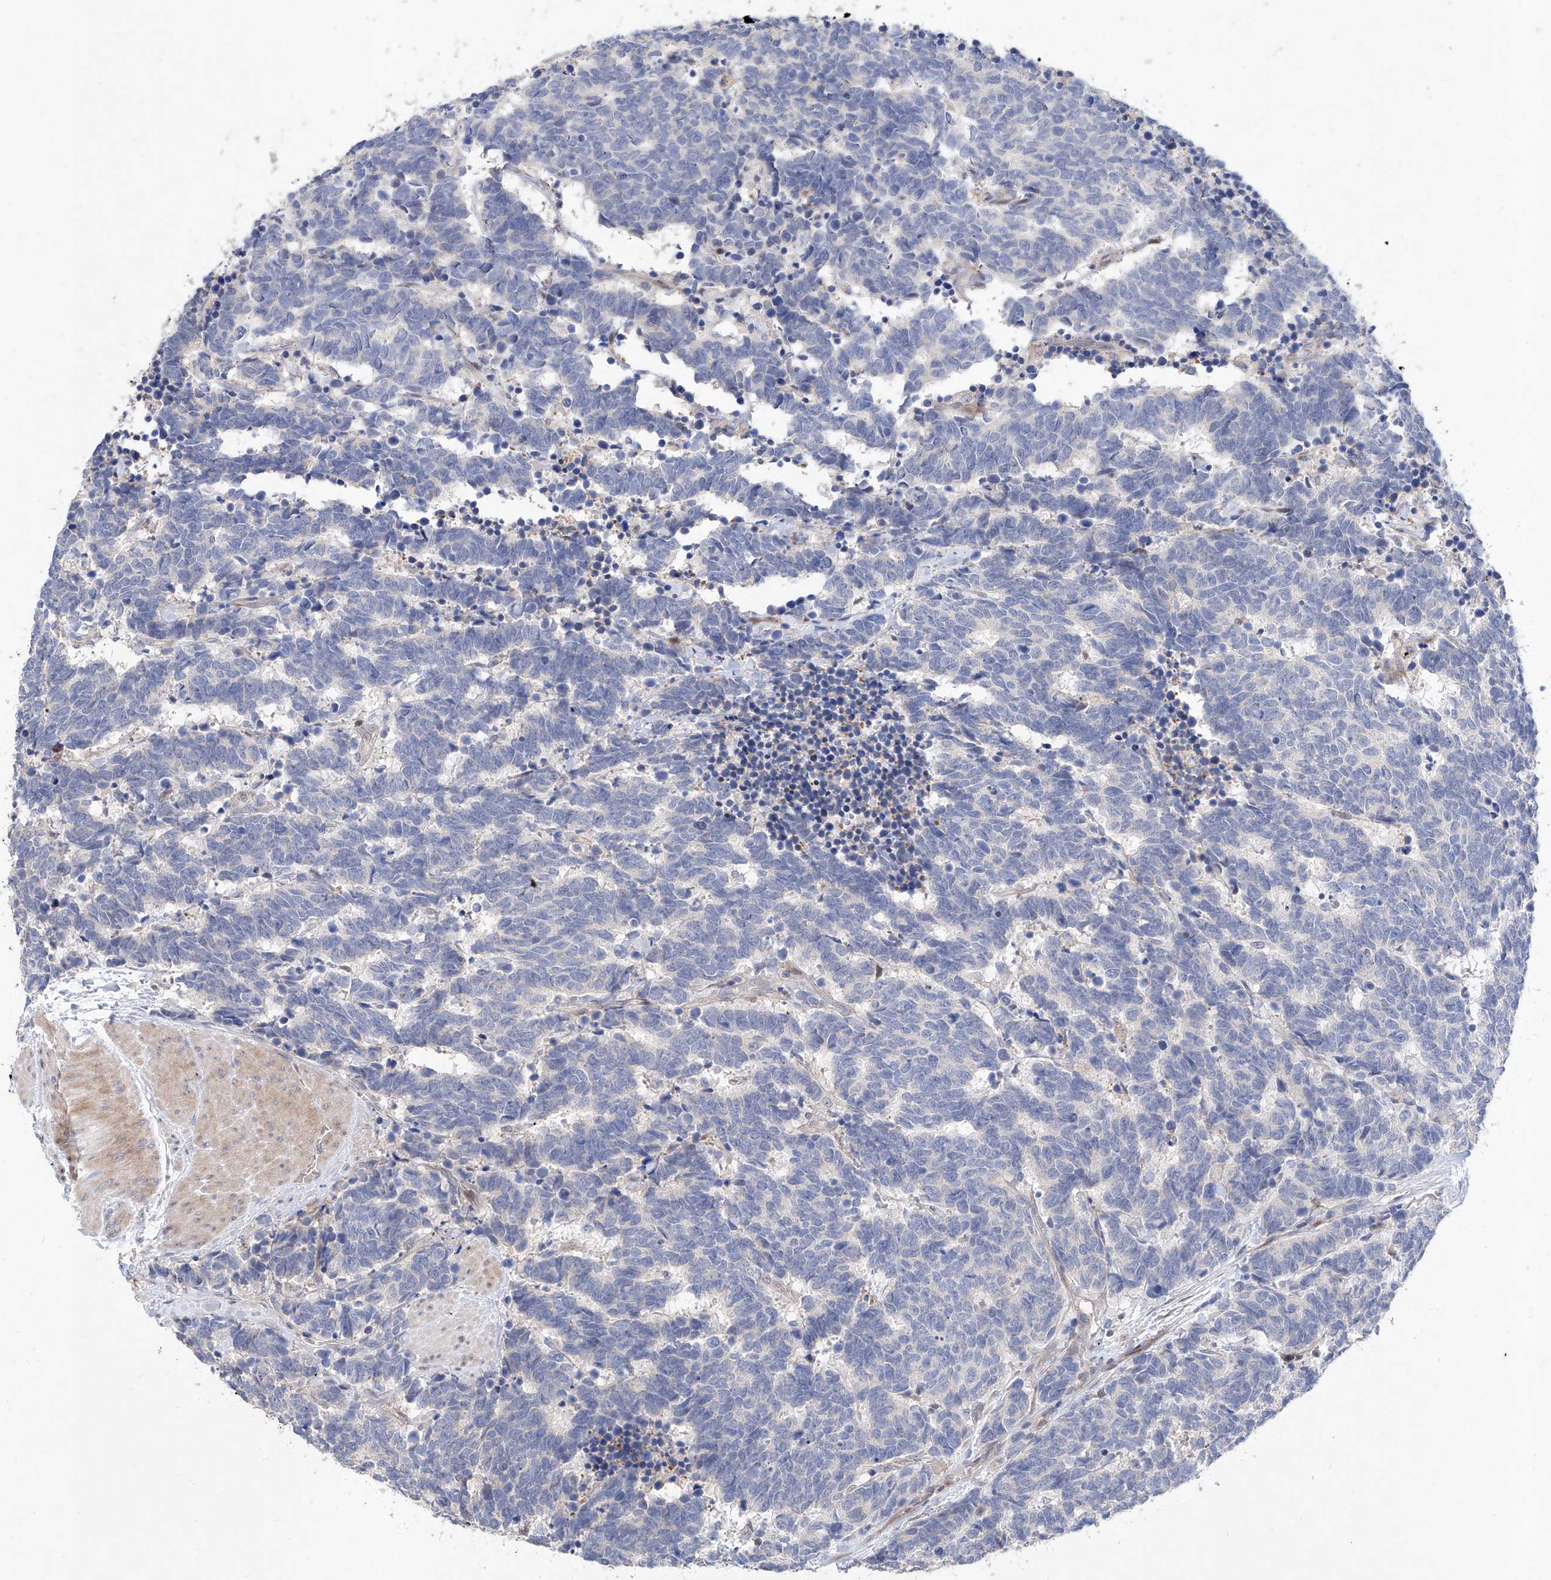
{"staining": {"intensity": "negative", "quantity": "none", "location": "none"}, "tissue": "carcinoid", "cell_type": "Tumor cells", "image_type": "cancer", "snomed": [{"axis": "morphology", "description": "Carcinoma, NOS"}, {"axis": "morphology", "description": "Carcinoid, malignant, NOS"}, {"axis": "topography", "description": "Urinary bladder"}], "caption": "Protein analysis of carcinoid exhibits no significant positivity in tumor cells.", "gene": "FUCA2", "patient": {"sex": "male", "age": 57}}